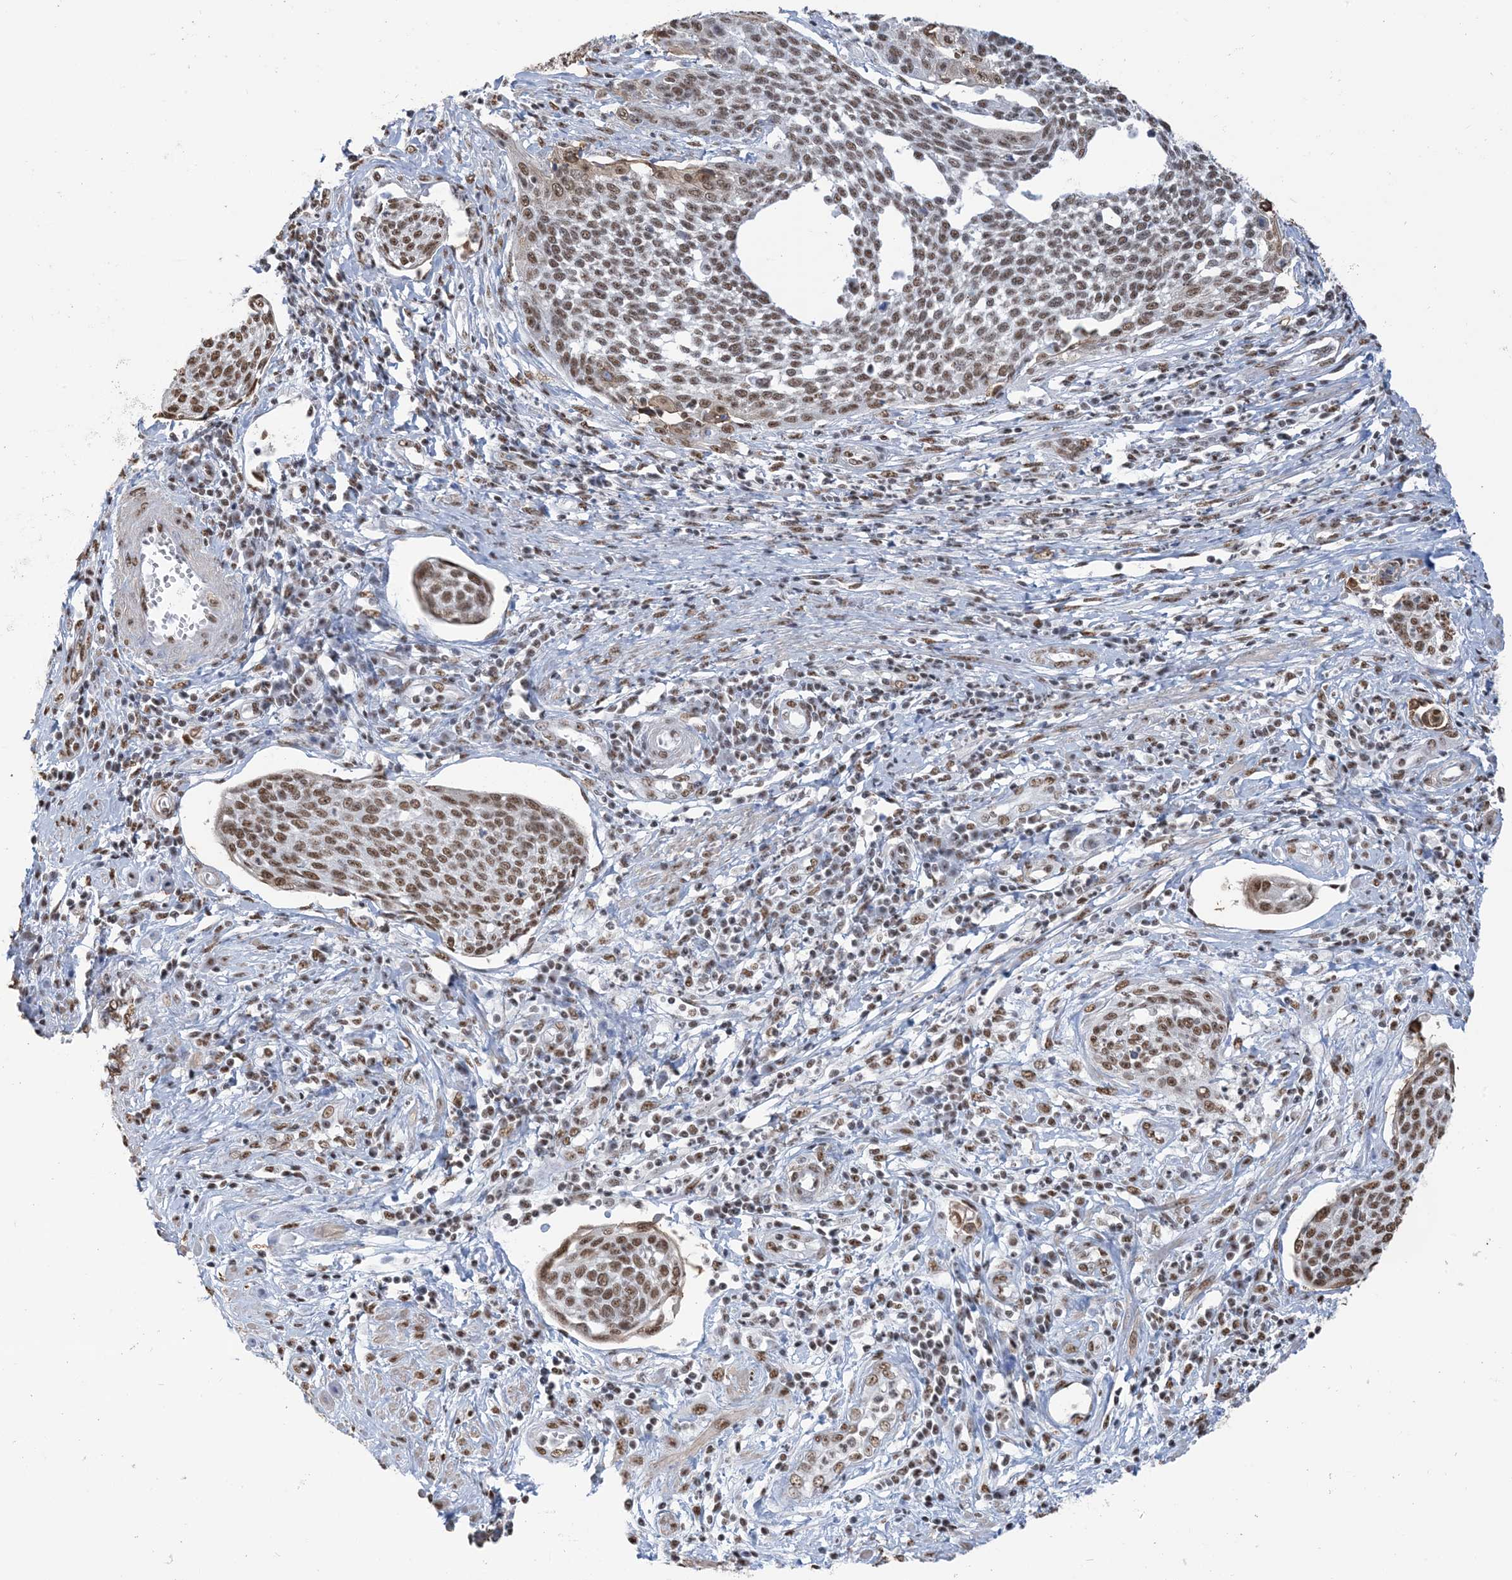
{"staining": {"intensity": "moderate", "quantity": ">75%", "location": "nuclear"}, "tissue": "cervical cancer", "cell_type": "Tumor cells", "image_type": "cancer", "snomed": [{"axis": "morphology", "description": "Squamous cell carcinoma, NOS"}, {"axis": "topography", "description": "Cervix"}], "caption": "An immunohistochemistry (IHC) micrograph of neoplastic tissue is shown. Protein staining in brown highlights moderate nuclear positivity in cervical squamous cell carcinoma within tumor cells.", "gene": "ZNF792", "patient": {"sex": "female", "age": 34}}